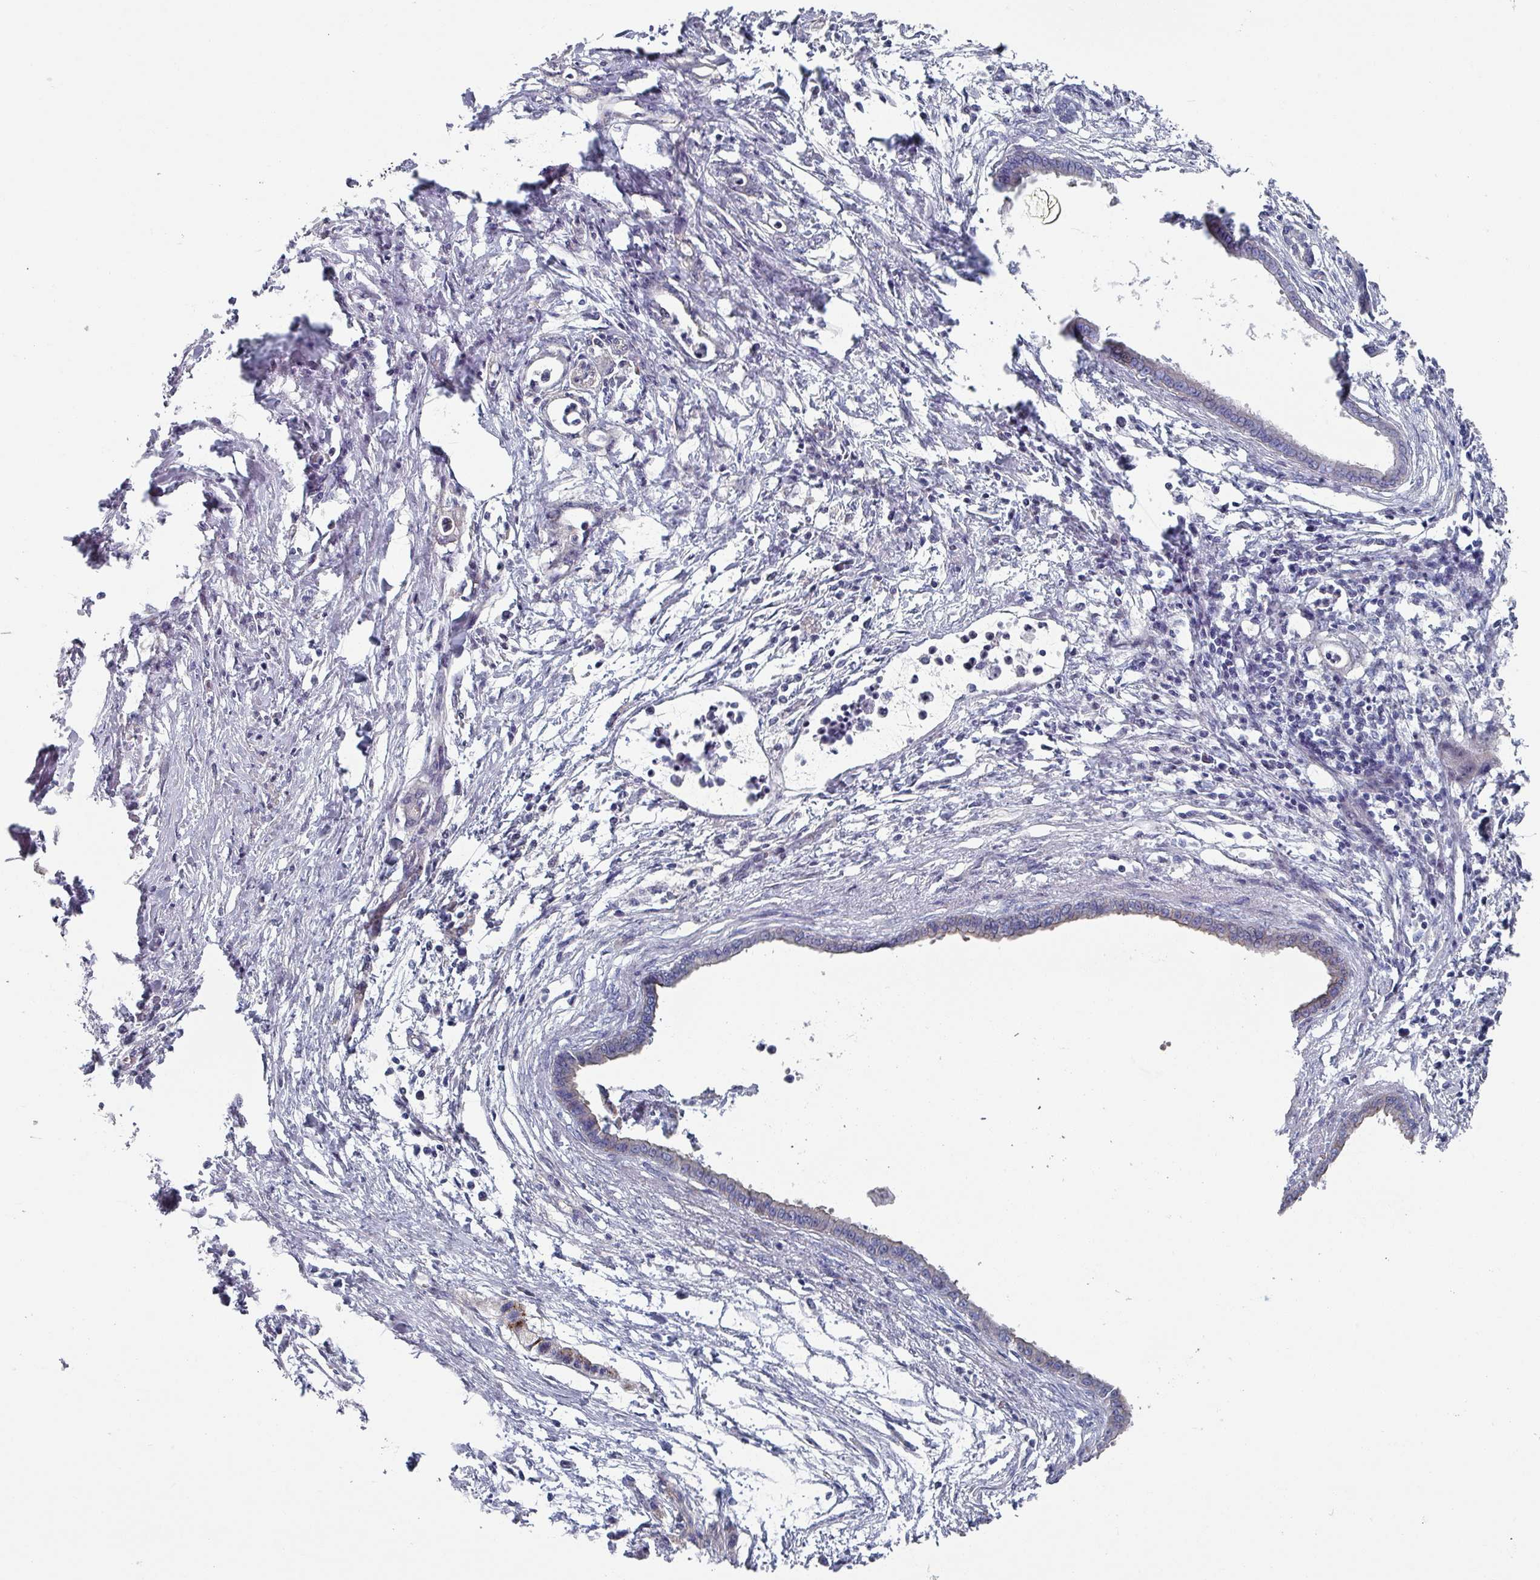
{"staining": {"intensity": "weak", "quantity": "<25%", "location": "cytoplasmic/membranous"}, "tissue": "pancreatic cancer", "cell_type": "Tumor cells", "image_type": "cancer", "snomed": [{"axis": "morphology", "description": "Adenocarcinoma, NOS"}, {"axis": "topography", "description": "Pancreas"}], "caption": "DAB immunohistochemical staining of adenocarcinoma (pancreatic) shows no significant positivity in tumor cells. (Stains: DAB IHC with hematoxylin counter stain, Microscopy: brightfield microscopy at high magnification).", "gene": "EFL1", "patient": {"sex": "female", "age": 55}}